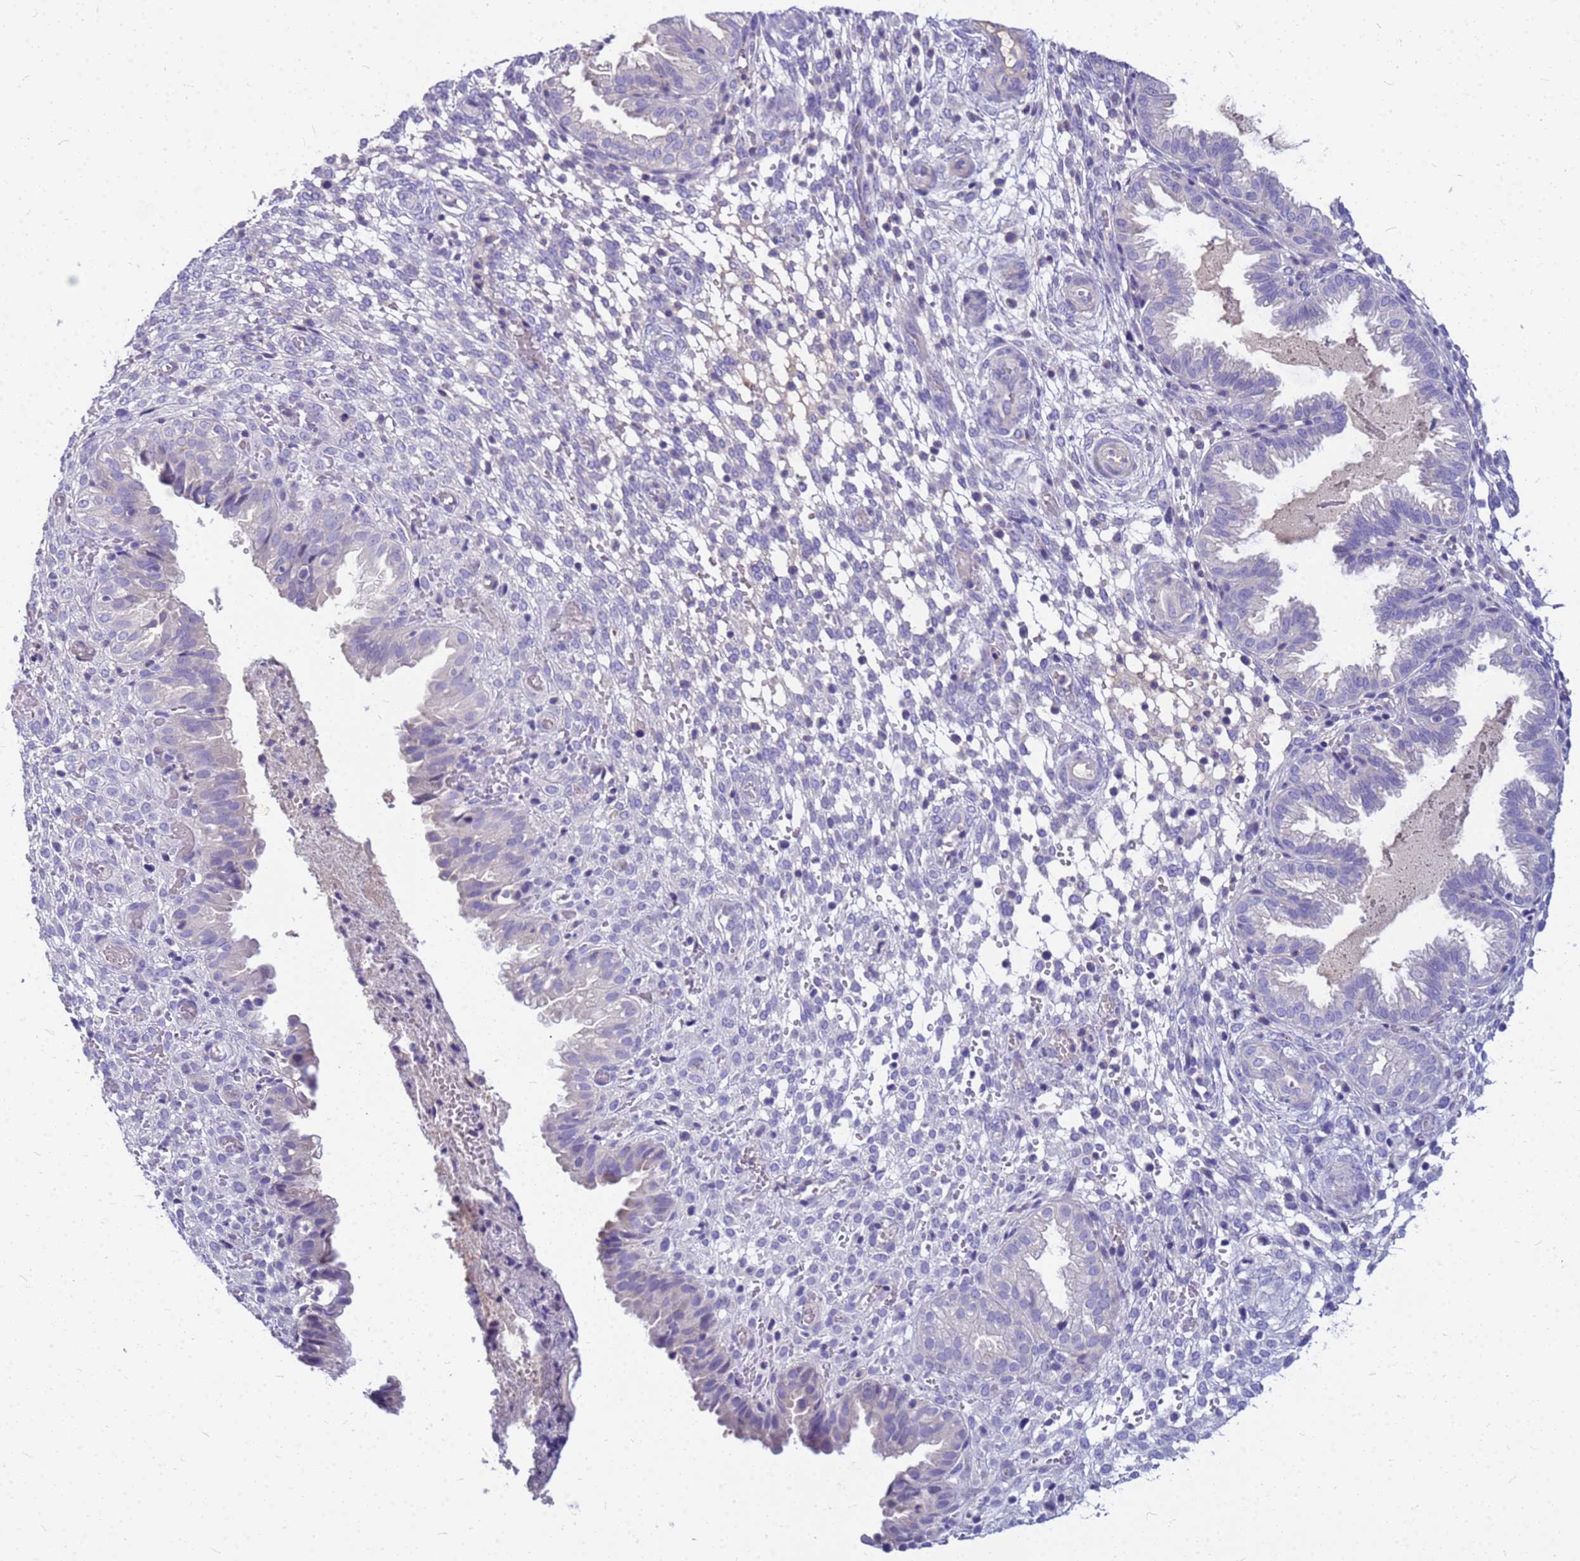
{"staining": {"intensity": "negative", "quantity": "none", "location": "none"}, "tissue": "endometrium", "cell_type": "Cells in endometrial stroma", "image_type": "normal", "snomed": [{"axis": "morphology", "description": "Normal tissue, NOS"}, {"axis": "topography", "description": "Endometrium"}], "caption": "Immunohistochemistry histopathology image of normal endometrium: human endometrium stained with DAB displays no significant protein expression in cells in endometrial stroma.", "gene": "DPRX", "patient": {"sex": "female", "age": 33}}